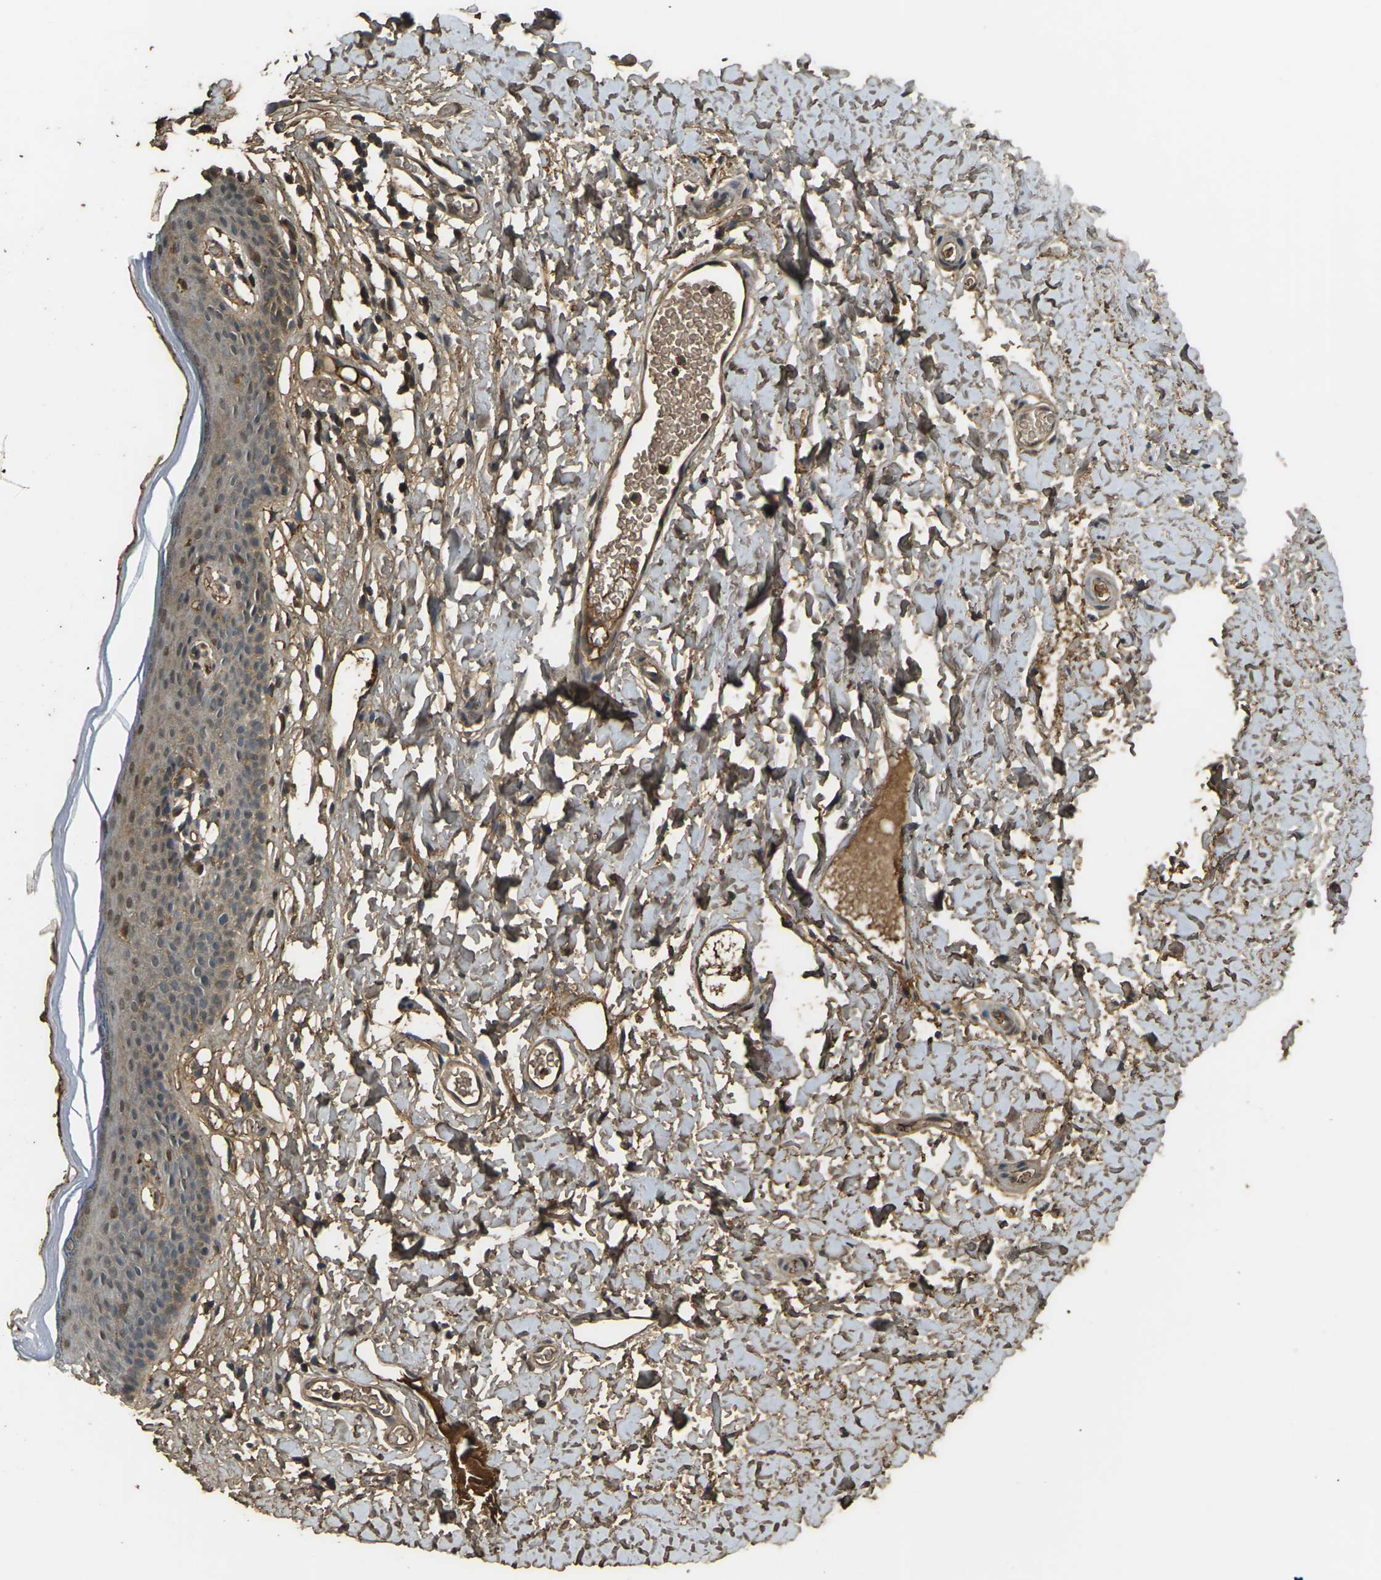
{"staining": {"intensity": "moderate", "quantity": "25%-75%", "location": "cytoplasmic/membranous"}, "tissue": "skin", "cell_type": "Epidermal cells", "image_type": "normal", "snomed": [{"axis": "morphology", "description": "Normal tissue, NOS"}, {"axis": "topography", "description": "Adipose tissue"}, {"axis": "topography", "description": "Vascular tissue"}, {"axis": "topography", "description": "Anal"}, {"axis": "topography", "description": "Peripheral nerve tissue"}], "caption": "Moderate cytoplasmic/membranous protein expression is seen in approximately 25%-75% of epidermal cells in skin.", "gene": "CYP1B1", "patient": {"sex": "female", "age": 54}}